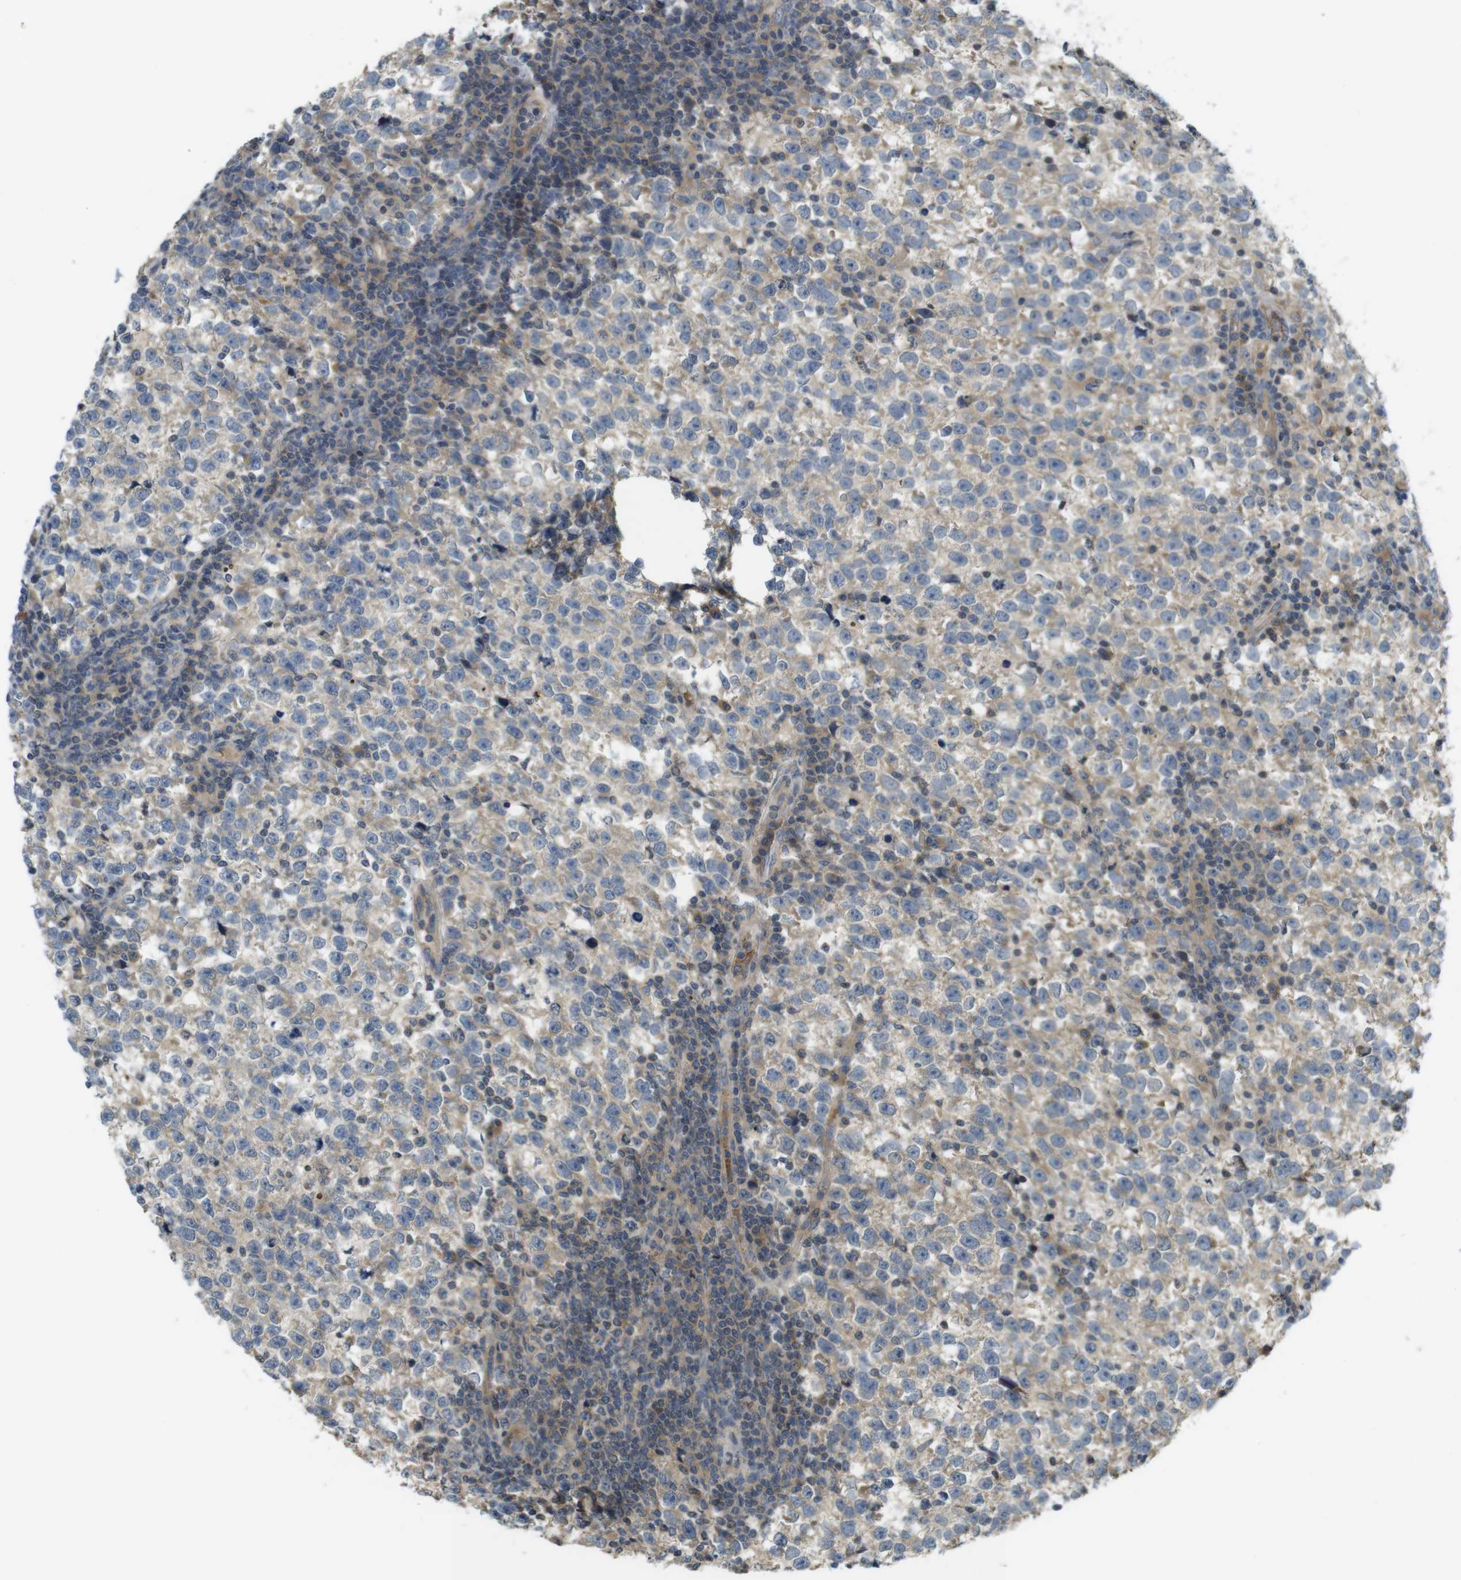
{"staining": {"intensity": "weak", "quantity": "<25%", "location": "cytoplasmic/membranous"}, "tissue": "testis cancer", "cell_type": "Tumor cells", "image_type": "cancer", "snomed": [{"axis": "morphology", "description": "Normal tissue, NOS"}, {"axis": "morphology", "description": "Seminoma, NOS"}, {"axis": "topography", "description": "Testis"}], "caption": "Tumor cells are negative for brown protein staining in testis cancer (seminoma). (DAB (3,3'-diaminobenzidine) IHC with hematoxylin counter stain).", "gene": "CLTC", "patient": {"sex": "male", "age": 43}}